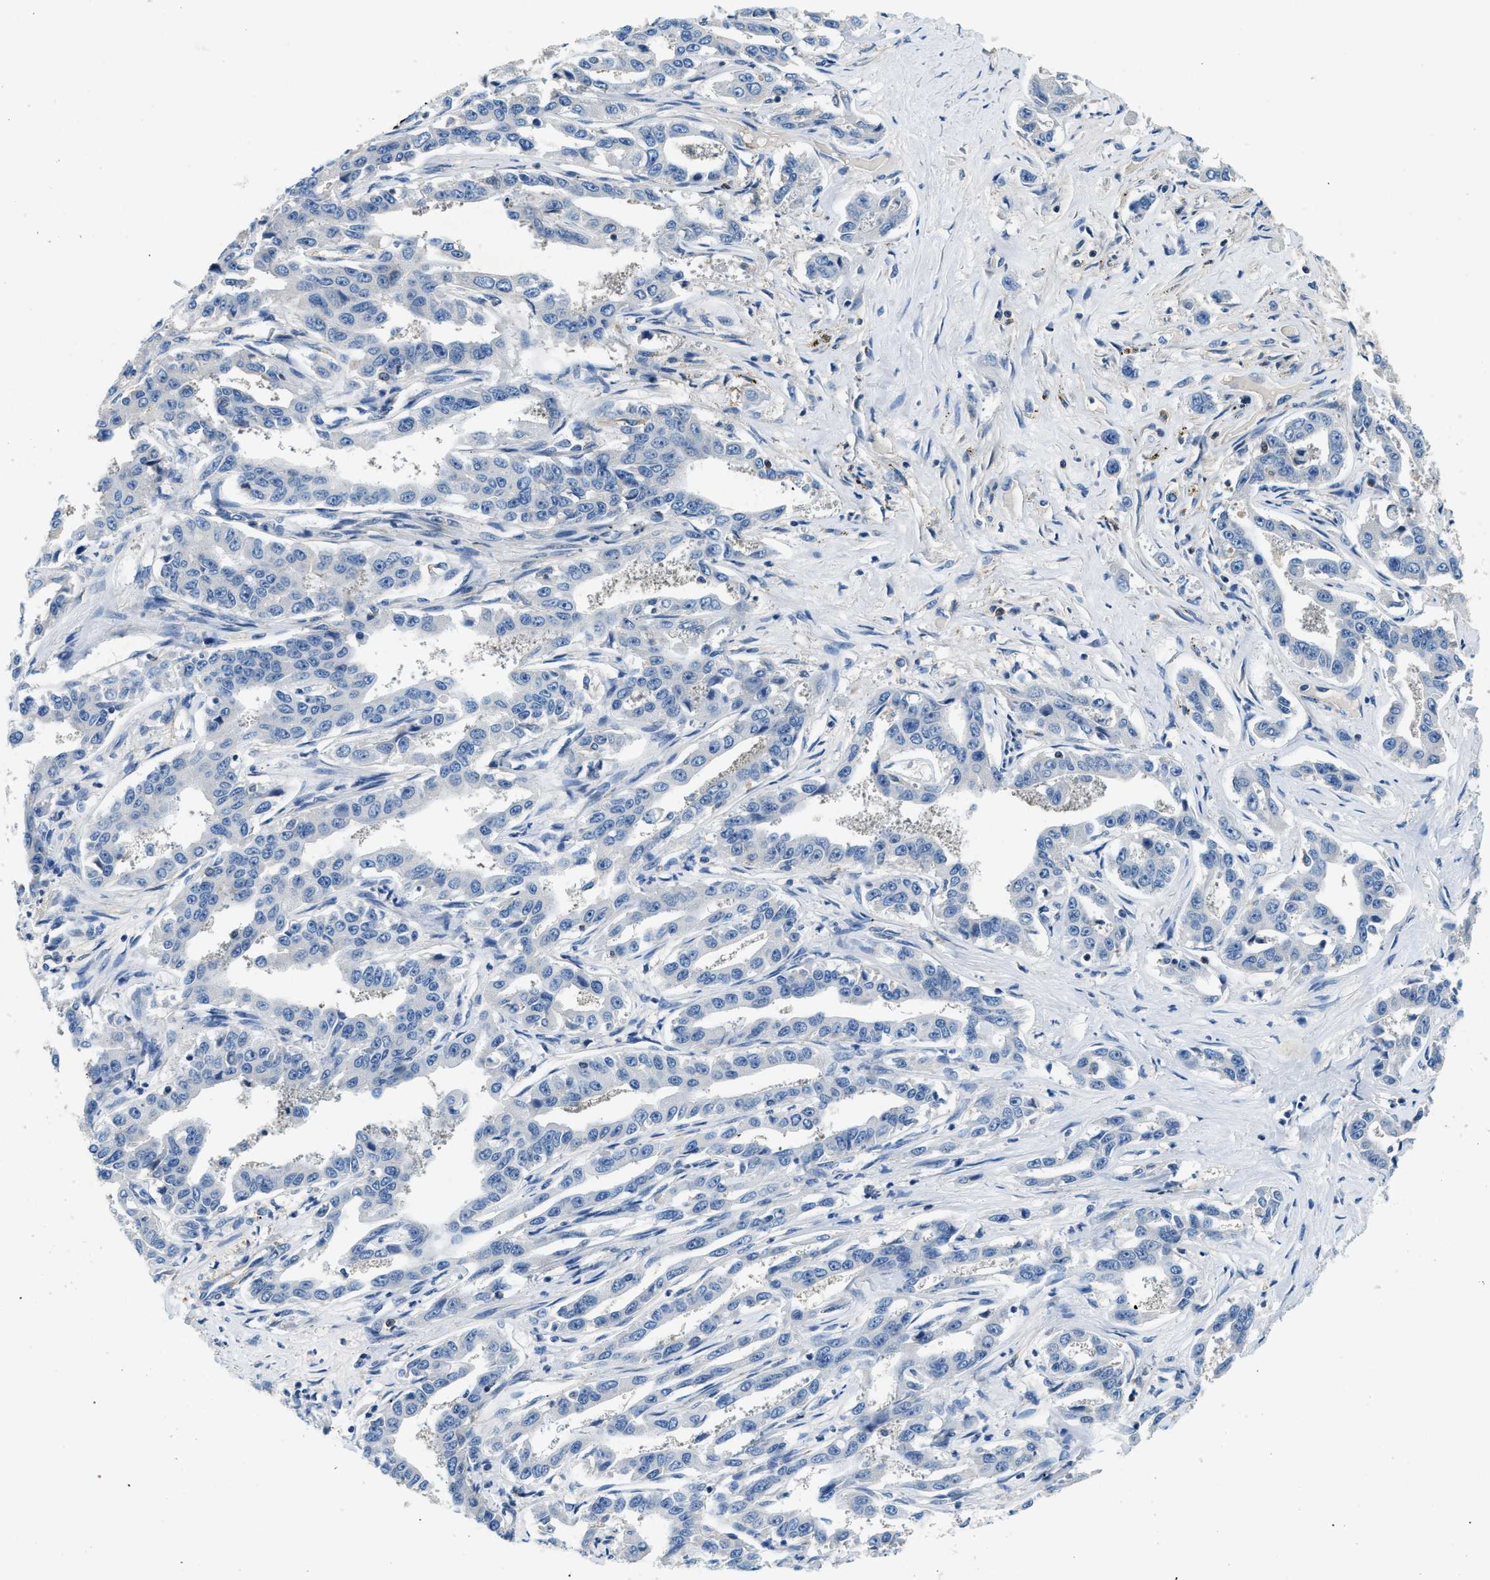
{"staining": {"intensity": "negative", "quantity": "none", "location": "none"}, "tissue": "liver cancer", "cell_type": "Tumor cells", "image_type": "cancer", "snomed": [{"axis": "morphology", "description": "Cholangiocarcinoma"}, {"axis": "topography", "description": "Liver"}], "caption": "This is an IHC photomicrograph of liver cancer (cholangiocarcinoma). There is no staining in tumor cells.", "gene": "MYO1G", "patient": {"sex": "male", "age": 59}}